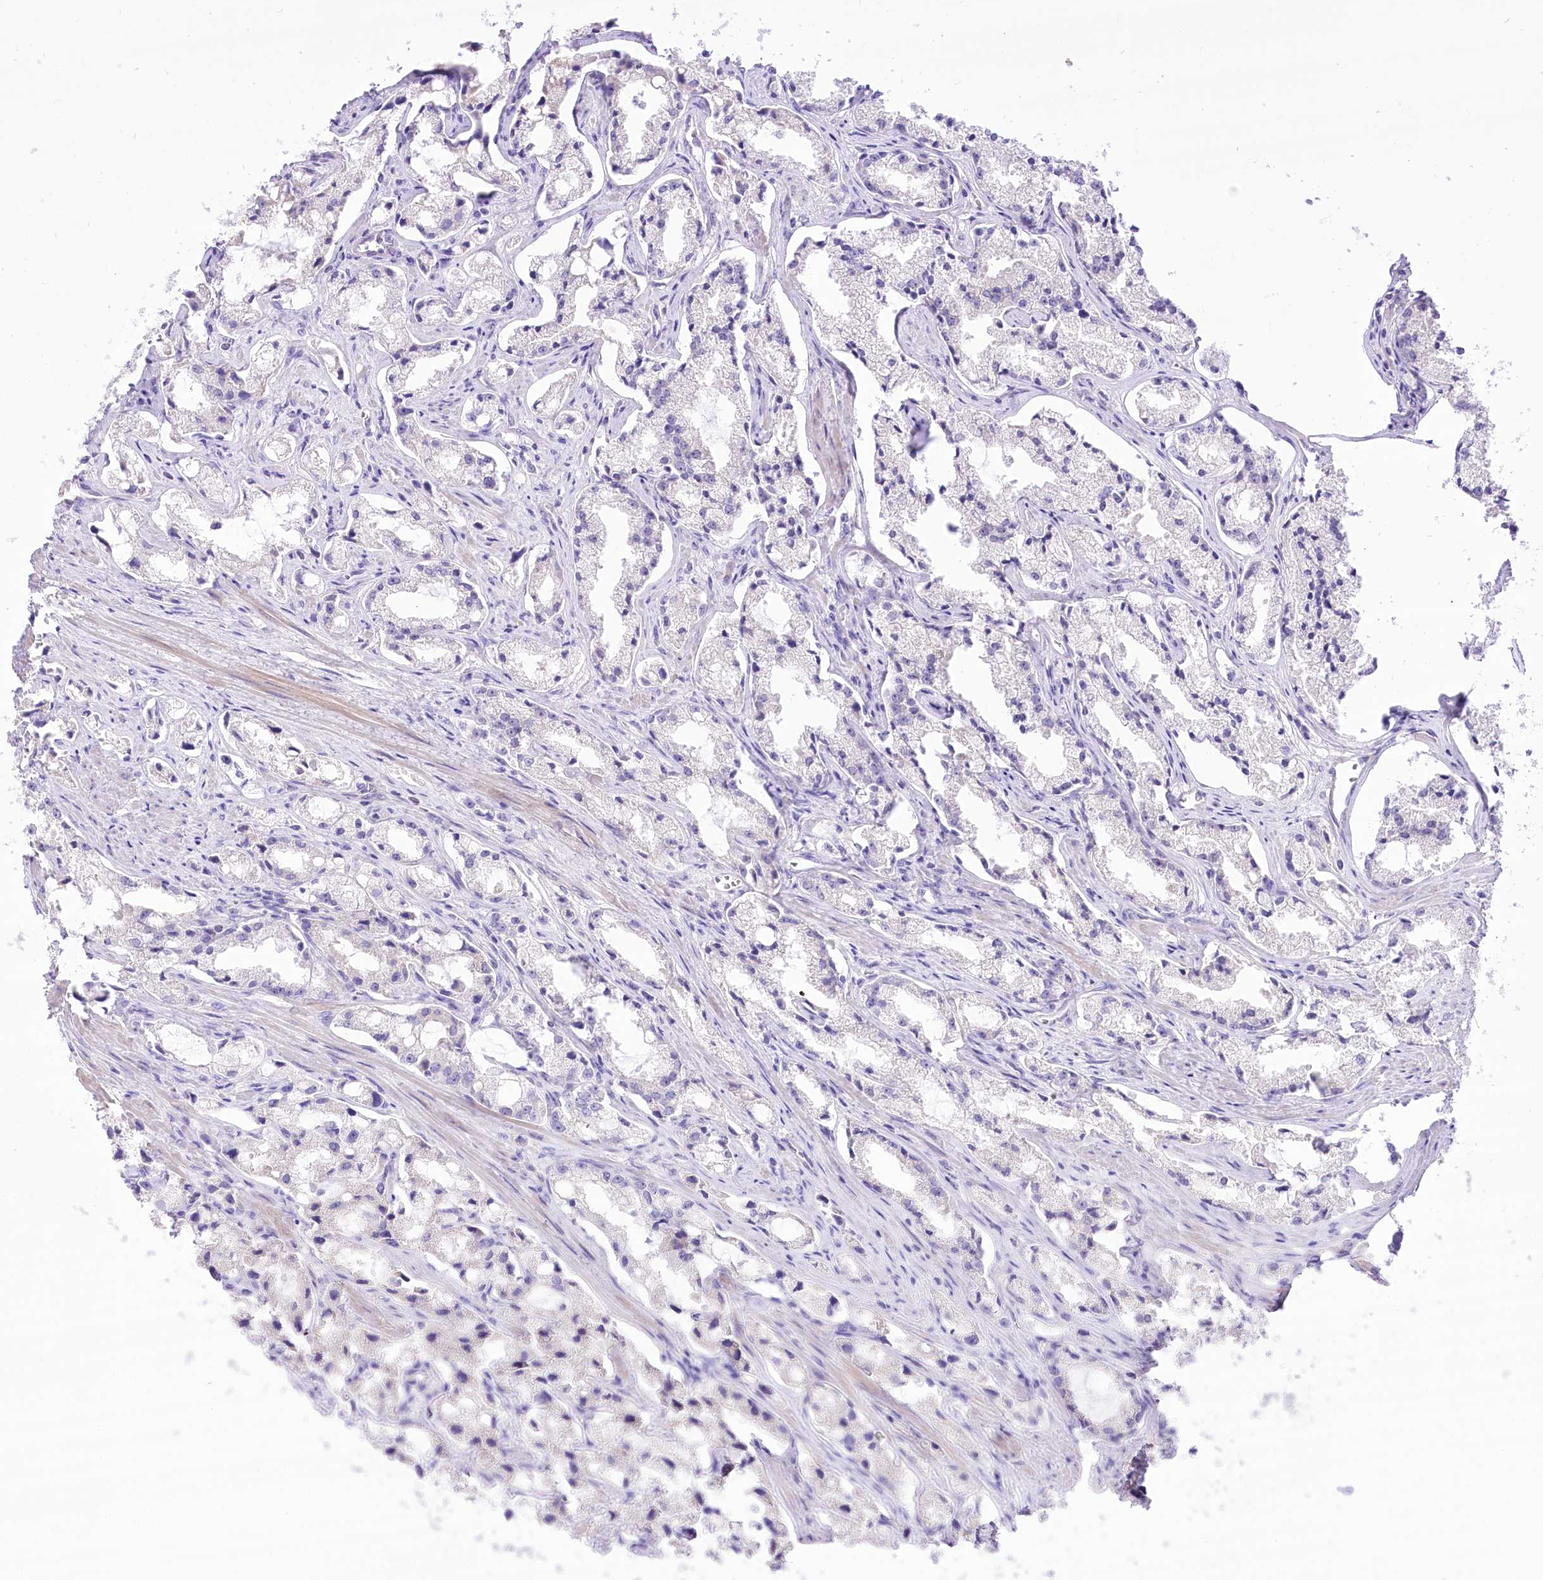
{"staining": {"intensity": "negative", "quantity": "none", "location": "none"}, "tissue": "prostate cancer", "cell_type": "Tumor cells", "image_type": "cancer", "snomed": [{"axis": "morphology", "description": "Adenocarcinoma, High grade"}, {"axis": "topography", "description": "Prostate"}], "caption": "Tumor cells show no significant expression in prostate cancer. (DAB (3,3'-diaminobenzidine) immunohistochemistry, high magnification).", "gene": "HELT", "patient": {"sex": "male", "age": 66}}